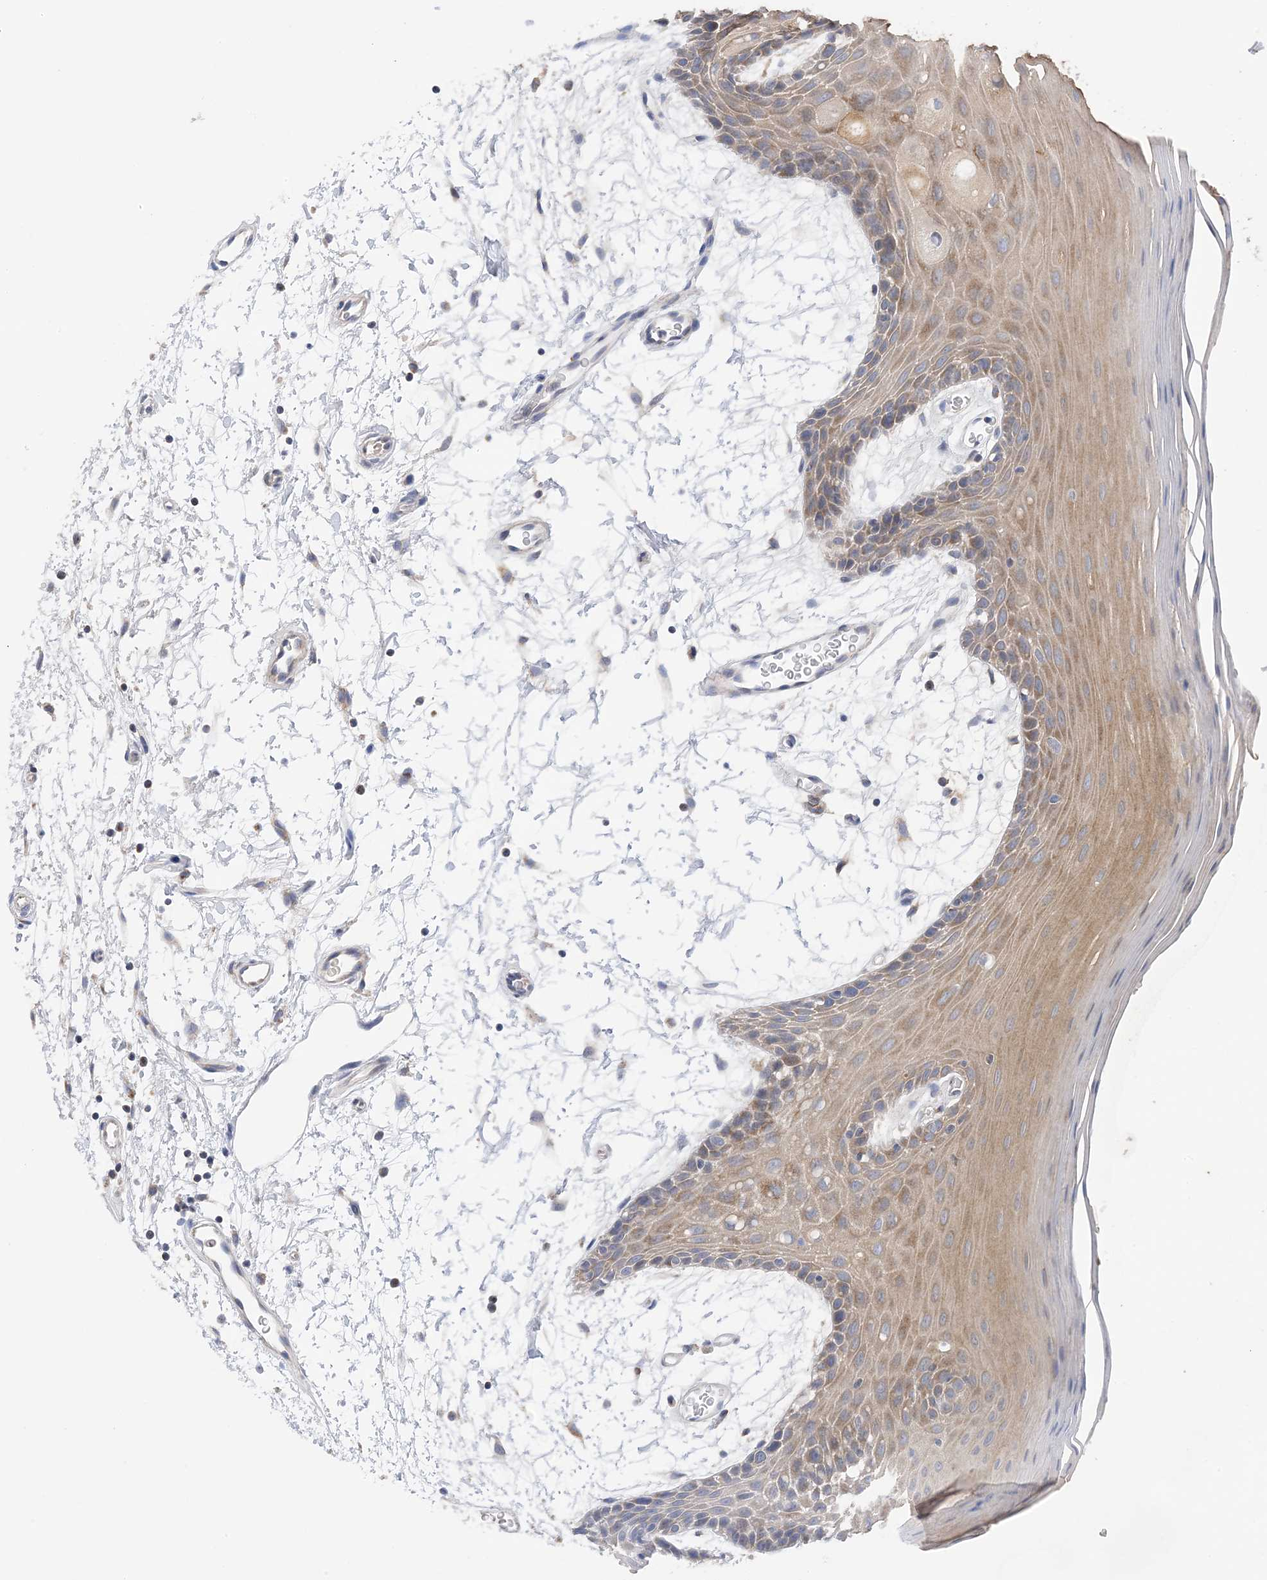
{"staining": {"intensity": "moderate", "quantity": ">75%", "location": "cytoplasmic/membranous"}, "tissue": "oral mucosa", "cell_type": "Squamous epithelial cells", "image_type": "normal", "snomed": [{"axis": "morphology", "description": "Normal tissue, NOS"}, {"axis": "topography", "description": "Skeletal muscle"}, {"axis": "topography", "description": "Oral tissue"}, {"axis": "topography", "description": "Salivary gland"}, {"axis": "topography", "description": "Peripheral nerve tissue"}], "caption": "Oral mucosa stained with DAB (3,3'-diaminobenzidine) IHC demonstrates medium levels of moderate cytoplasmic/membranous expression in about >75% of squamous epithelial cells.", "gene": "PLK4", "patient": {"sex": "male", "age": 54}}